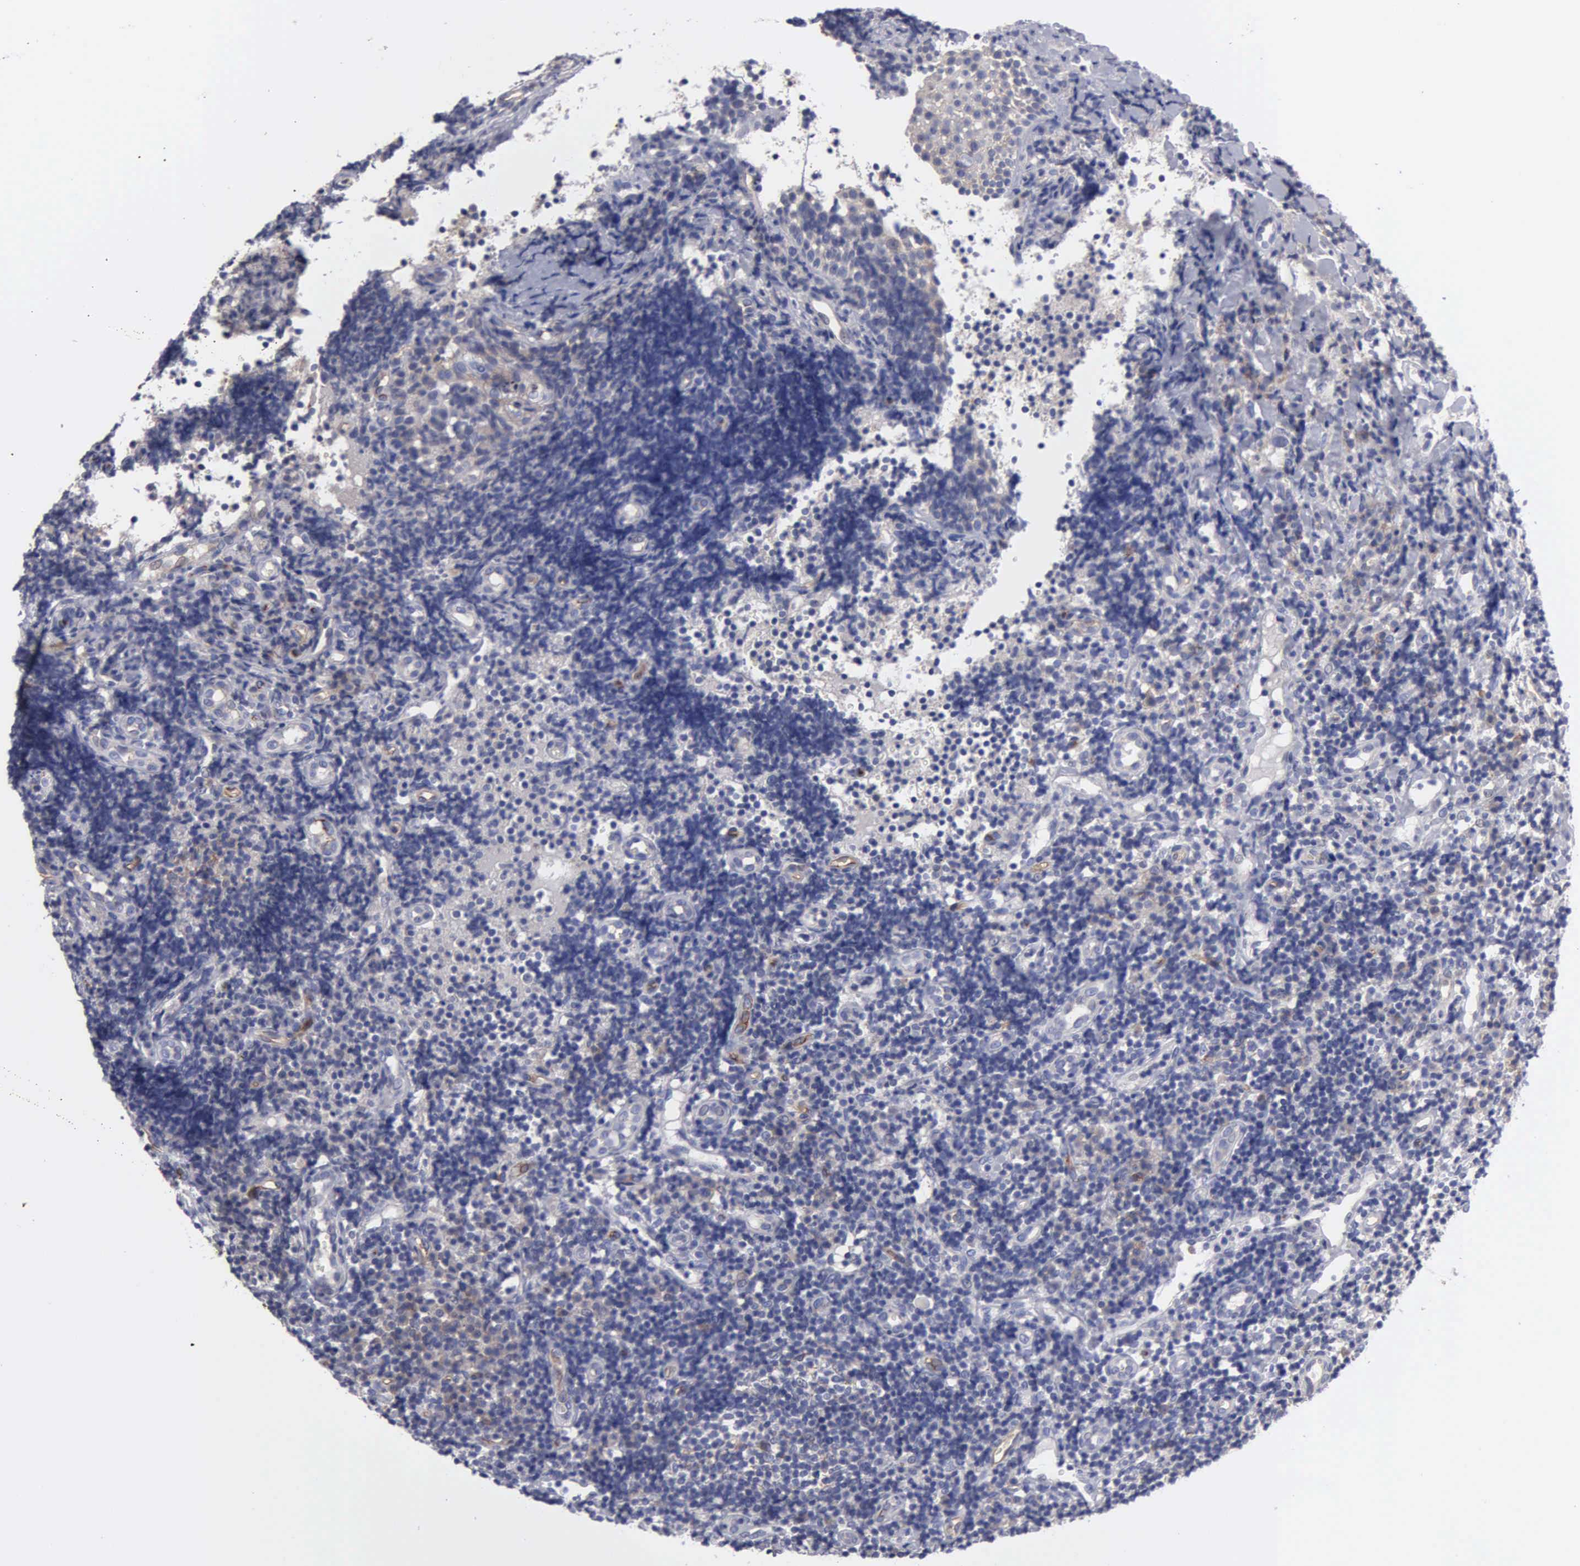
{"staining": {"intensity": "weak", "quantity": "<25%", "location": "cytoplasmic/membranous"}, "tissue": "tonsil", "cell_type": "Germinal center cells", "image_type": "normal", "snomed": [{"axis": "morphology", "description": "Normal tissue, NOS"}, {"axis": "topography", "description": "Tonsil"}], "caption": "This is a histopathology image of IHC staining of unremarkable tonsil, which shows no expression in germinal center cells. Brightfield microscopy of immunohistochemistry (IHC) stained with DAB (brown) and hematoxylin (blue), captured at high magnification.", "gene": "RDX", "patient": {"sex": "female", "age": 58}}